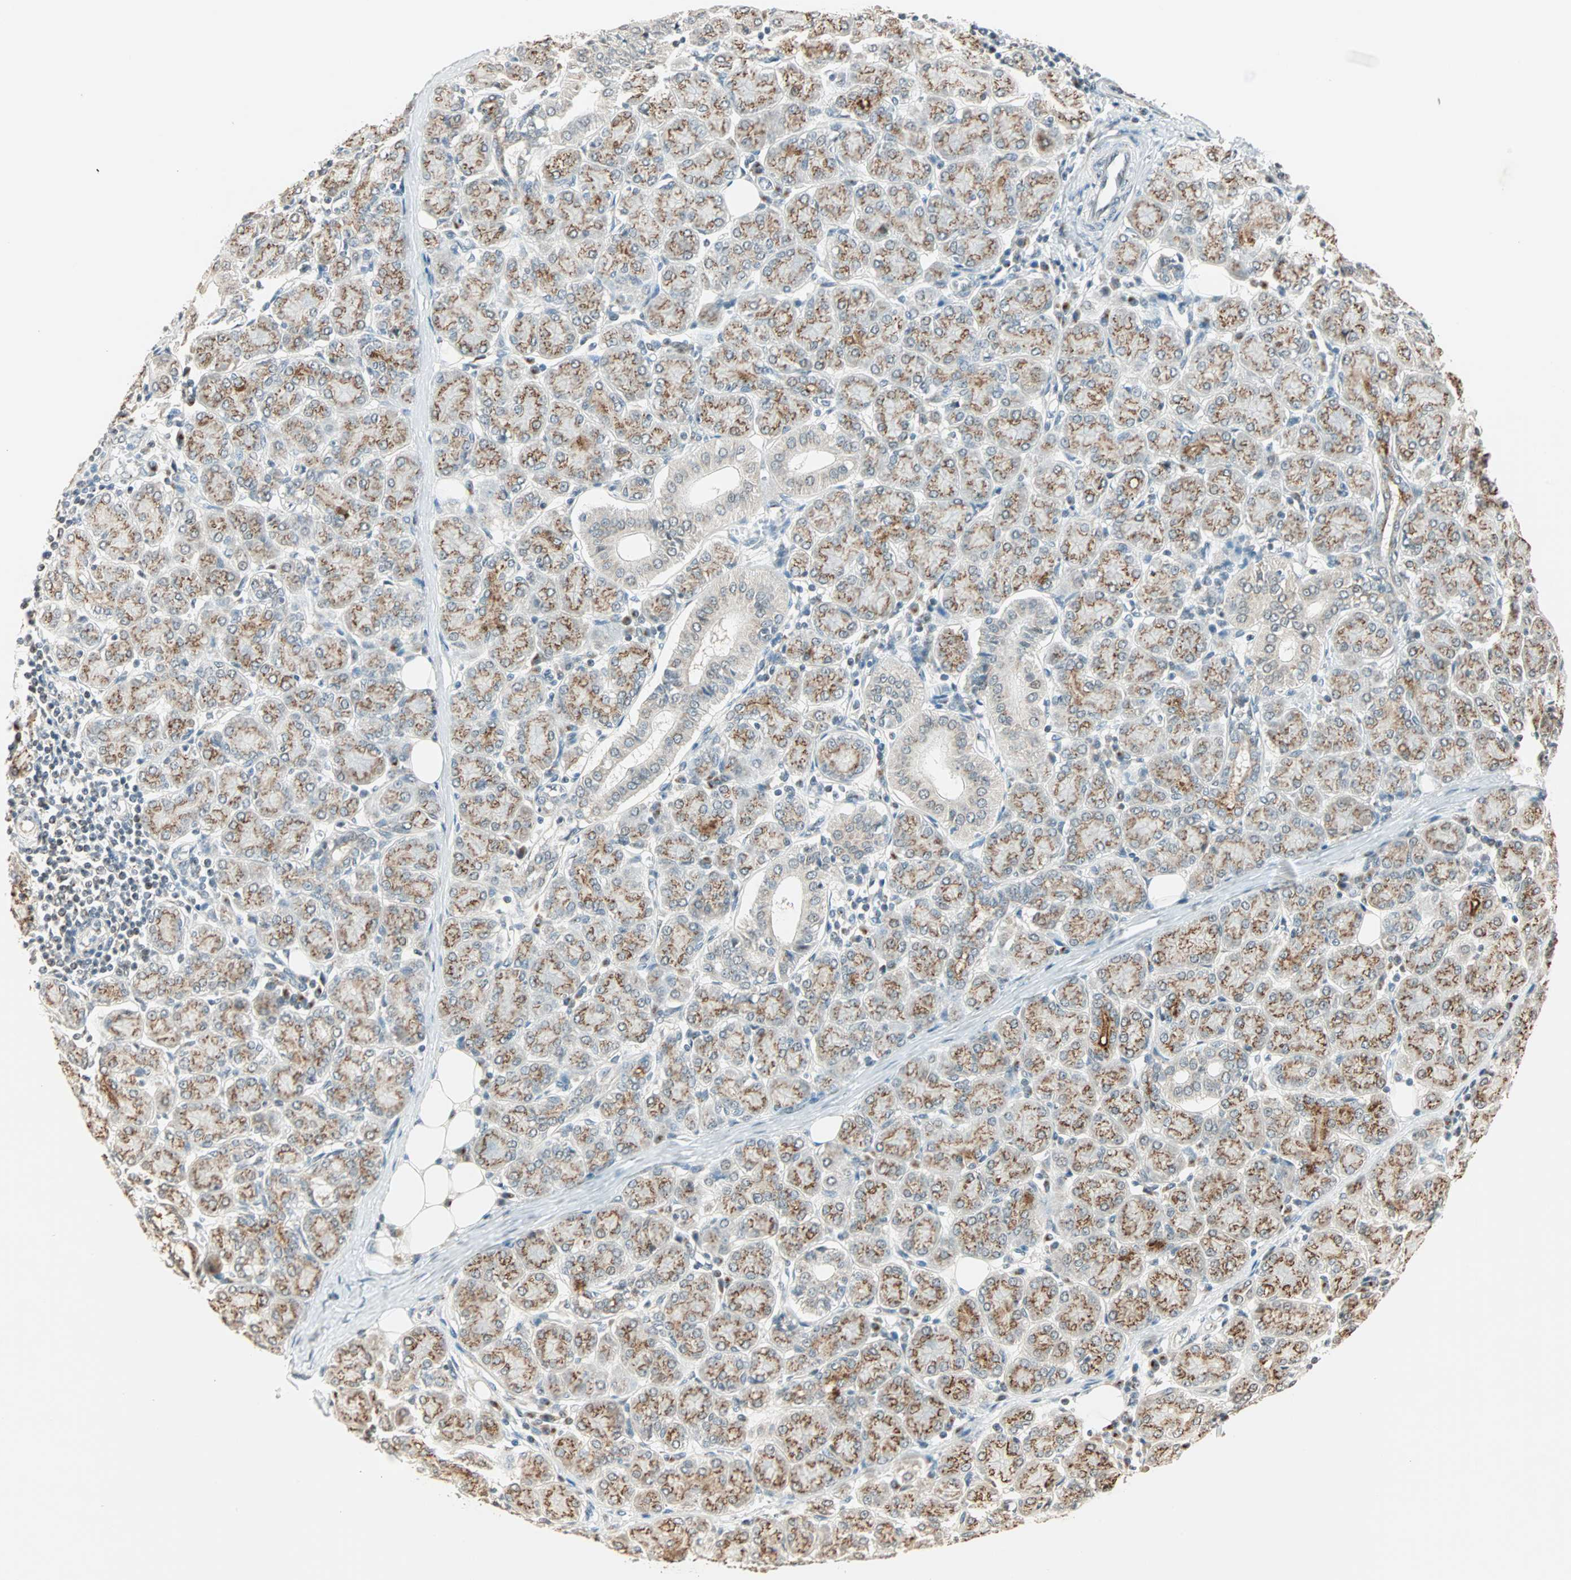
{"staining": {"intensity": "moderate", "quantity": "25%-75%", "location": "cytoplasmic/membranous"}, "tissue": "salivary gland", "cell_type": "Glandular cells", "image_type": "normal", "snomed": [{"axis": "morphology", "description": "Normal tissue, NOS"}, {"axis": "morphology", "description": "Inflammation, NOS"}, {"axis": "topography", "description": "Lymph node"}, {"axis": "topography", "description": "Salivary gland"}], "caption": "Moderate cytoplasmic/membranous staining for a protein is appreciated in approximately 25%-75% of glandular cells of benign salivary gland using immunohistochemistry (IHC).", "gene": "PRDM2", "patient": {"sex": "male", "age": 3}}